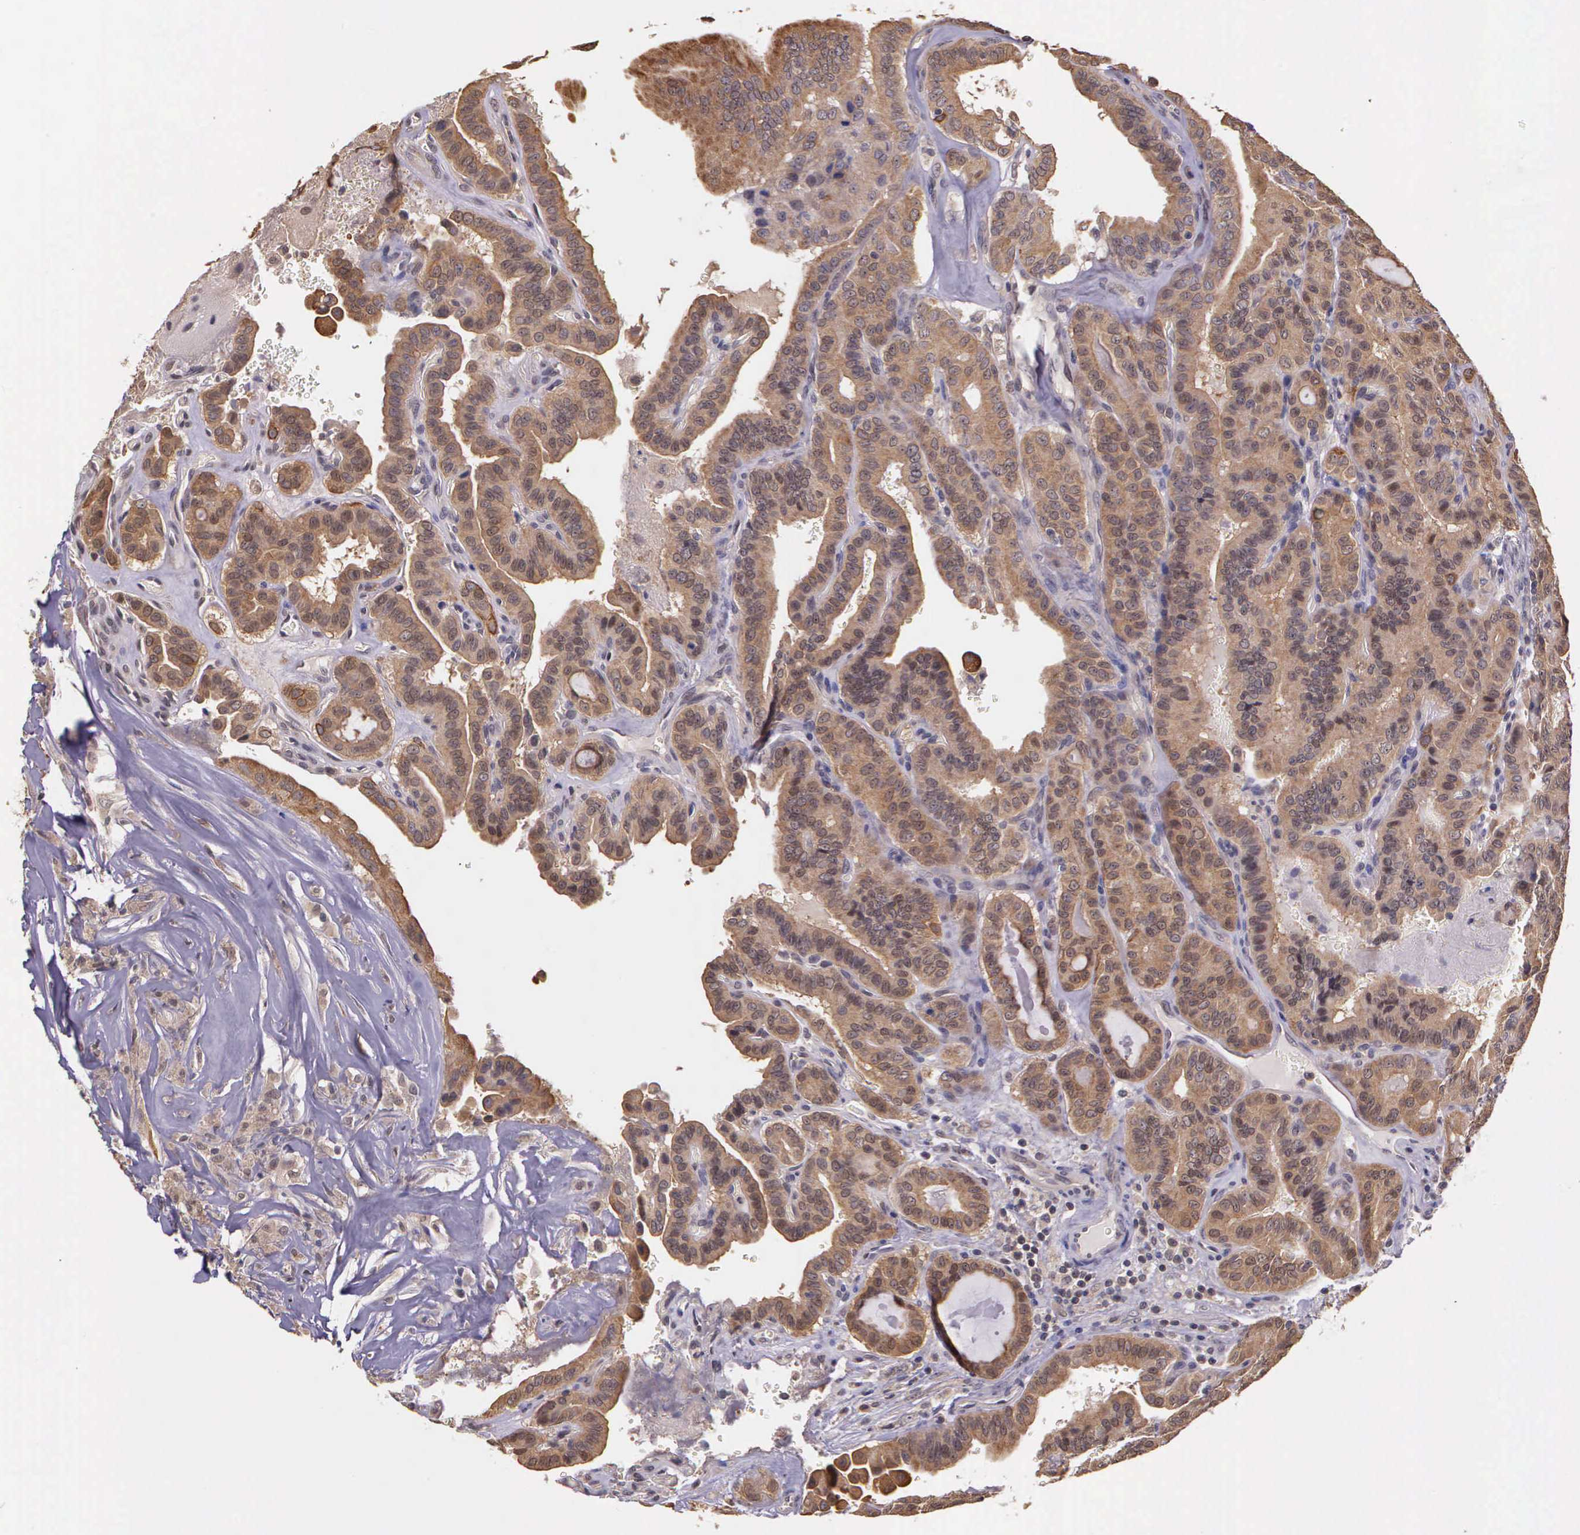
{"staining": {"intensity": "weak", "quantity": ">75%", "location": "cytoplasmic/membranous"}, "tissue": "thyroid cancer", "cell_type": "Tumor cells", "image_type": "cancer", "snomed": [{"axis": "morphology", "description": "Papillary adenocarcinoma, NOS"}, {"axis": "topography", "description": "Thyroid gland"}], "caption": "An immunohistochemistry (IHC) image of tumor tissue is shown. Protein staining in brown labels weak cytoplasmic/membranous positivity in papillary adenocarcinoma (thyroid) within tumor cells.", "gene": "IGBP1", "patient": {"sex": "male", "age": 87}}